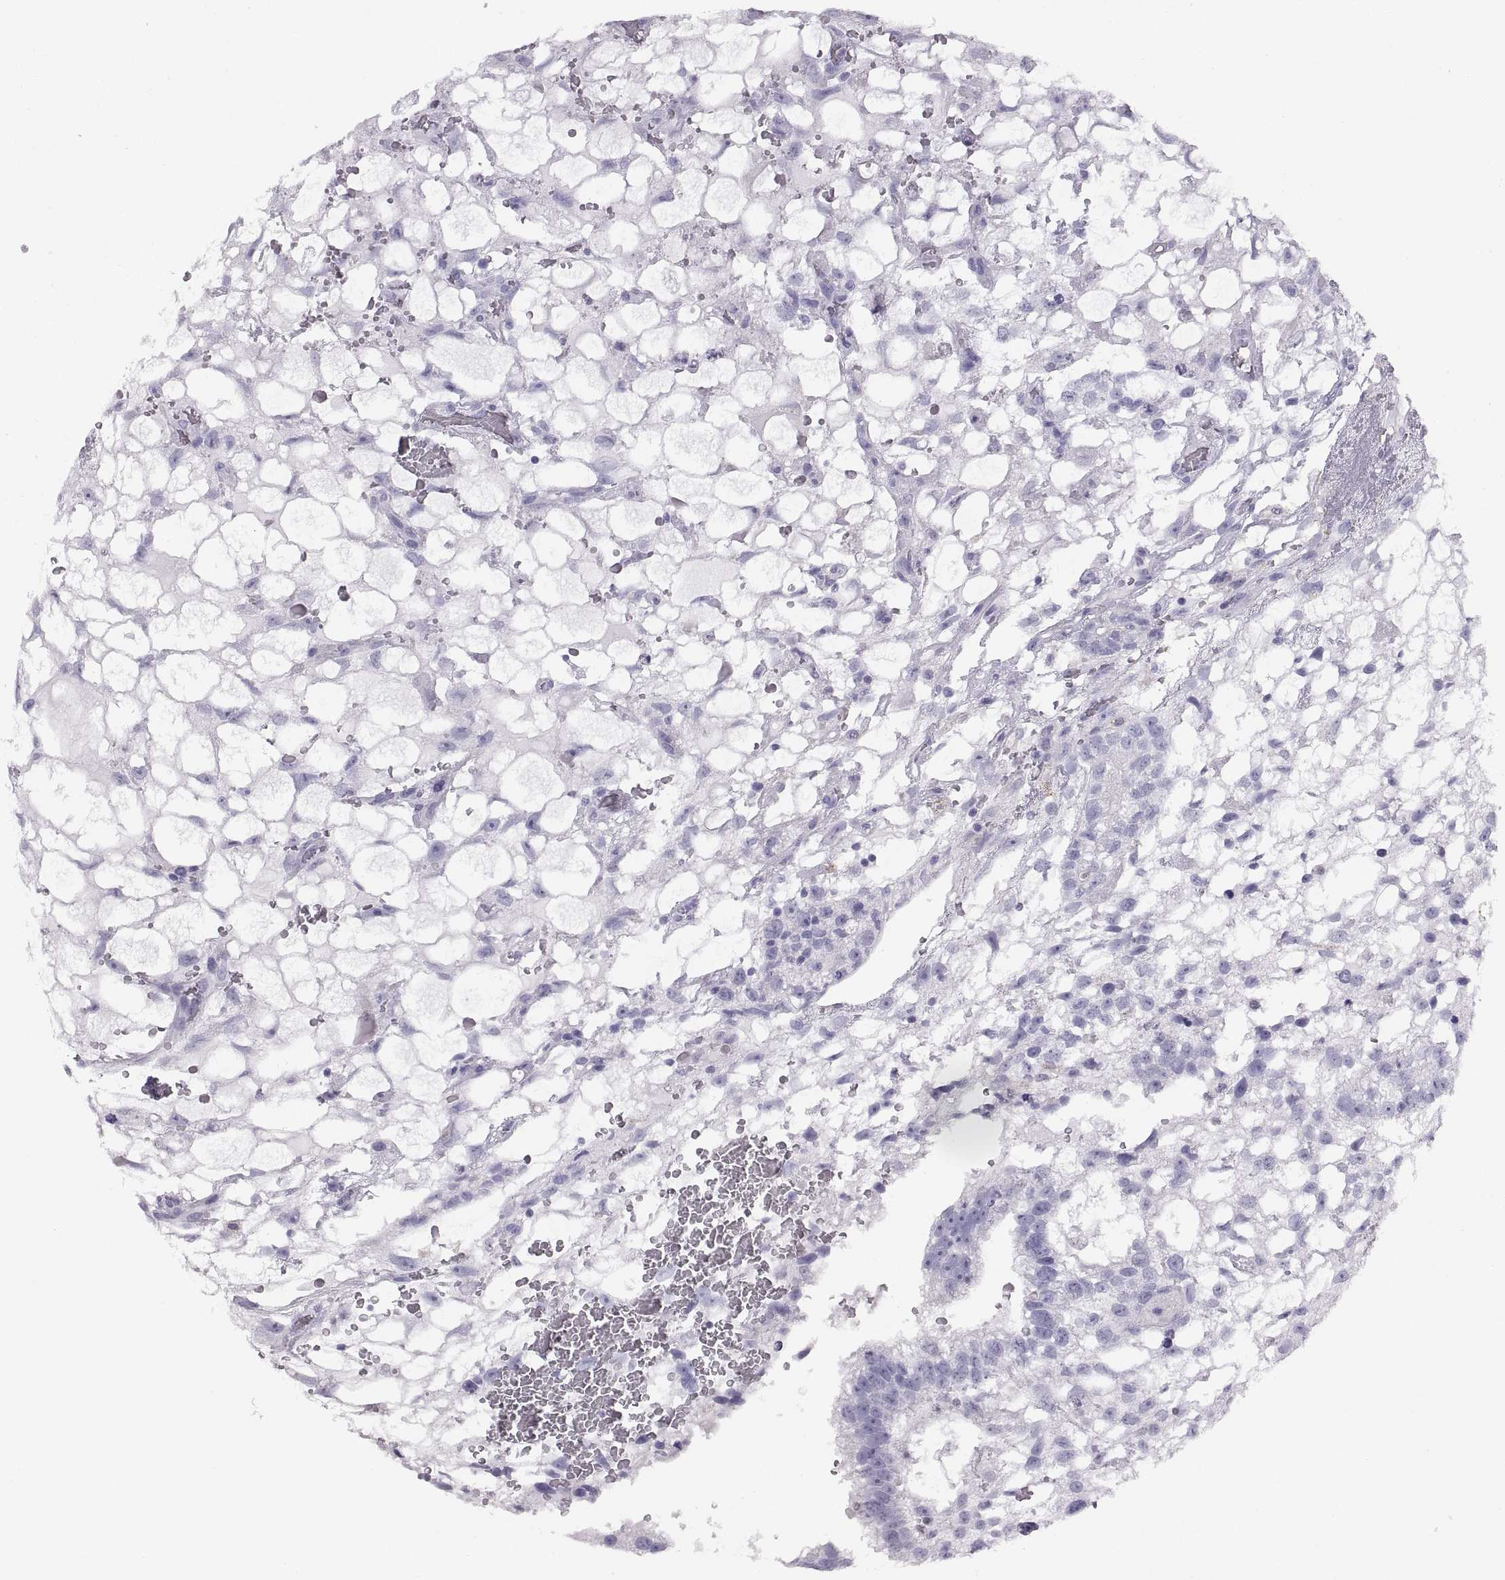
{"staining": {"intensity": "negative", "quantity": "none", "location": "none"}, "tissue": "testis cancer", "cell_type": "Tumor cells", "image_type": "cancer", "snomed": [{"axis": "morphology", "description": "Normal tissue, NOS"}, {"axis": "morphology", "description": "Carcinoma, Embryonal, NOS"}, {"axis": "topography", "description": "Testis"}, {"axis": "topography", "description": "Epididymis"}], "caption": "Tumor cells show no significant positivity in embryonal carcinoma (testis).", "gene": "COL9A3", "patient": {"sex": "male", "age": 32}}